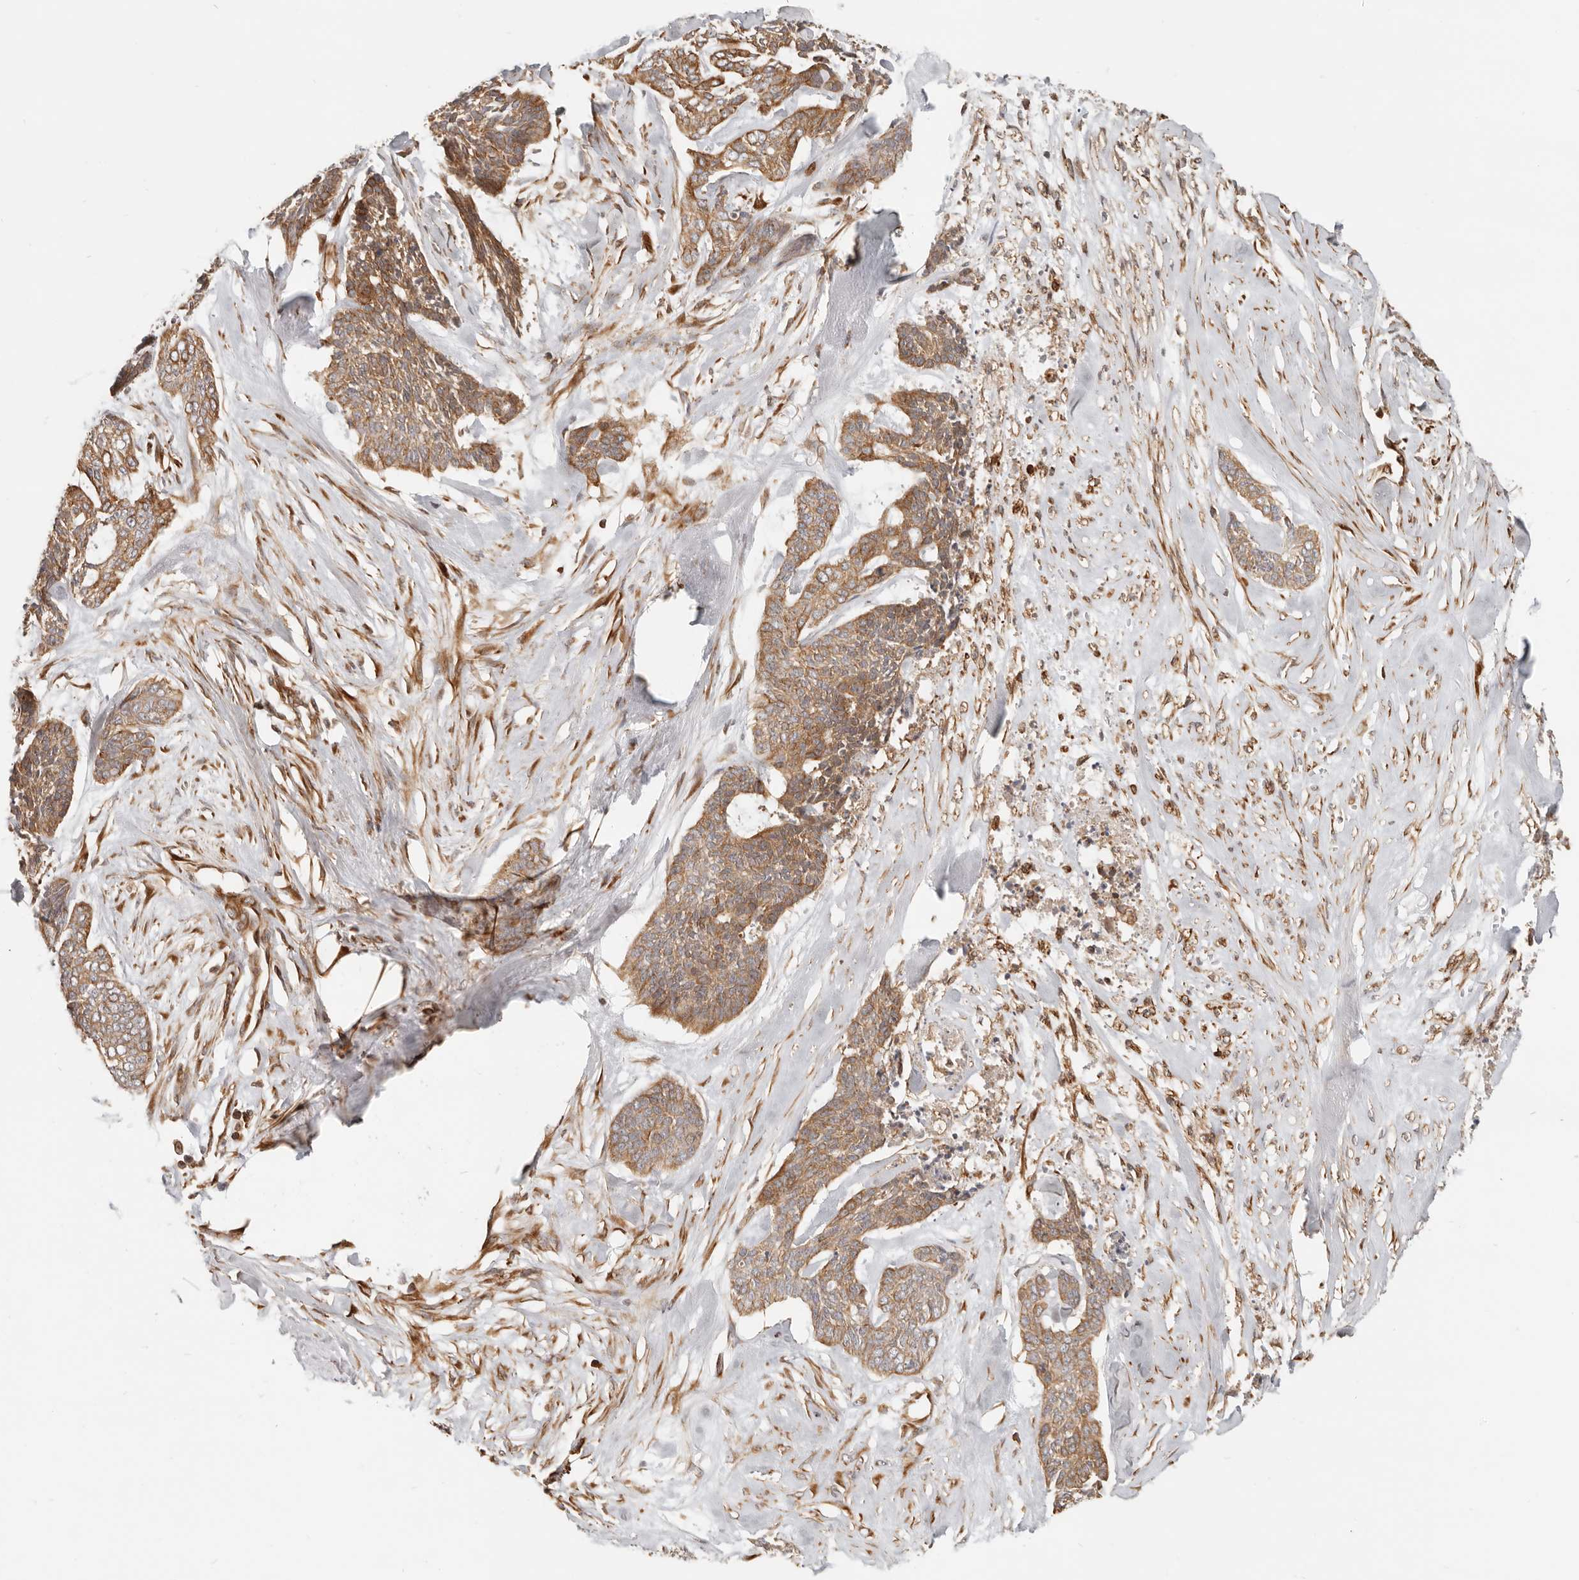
{"staining": {"intensity": "moderate", "quantity": ">75%", "location": "cytoplasmic/membranous"}, "tissue": "skin cancer", "cell_type": "Tumor cells", "image_type": "cancer", "snomed": [{"axis": "morphology", "description": "Basal cell carcinoma"}, {"axis": "topography", "description": "Skin"}], "caption": "Moderate cytoplasmic/membranous positivity for a protein is seen in about >75% of tumor cells of skin basal cell carcinoma using immunohistochemistry.", "gene": "UFSP1", "patient": {"sex": "female", "age": 64}}